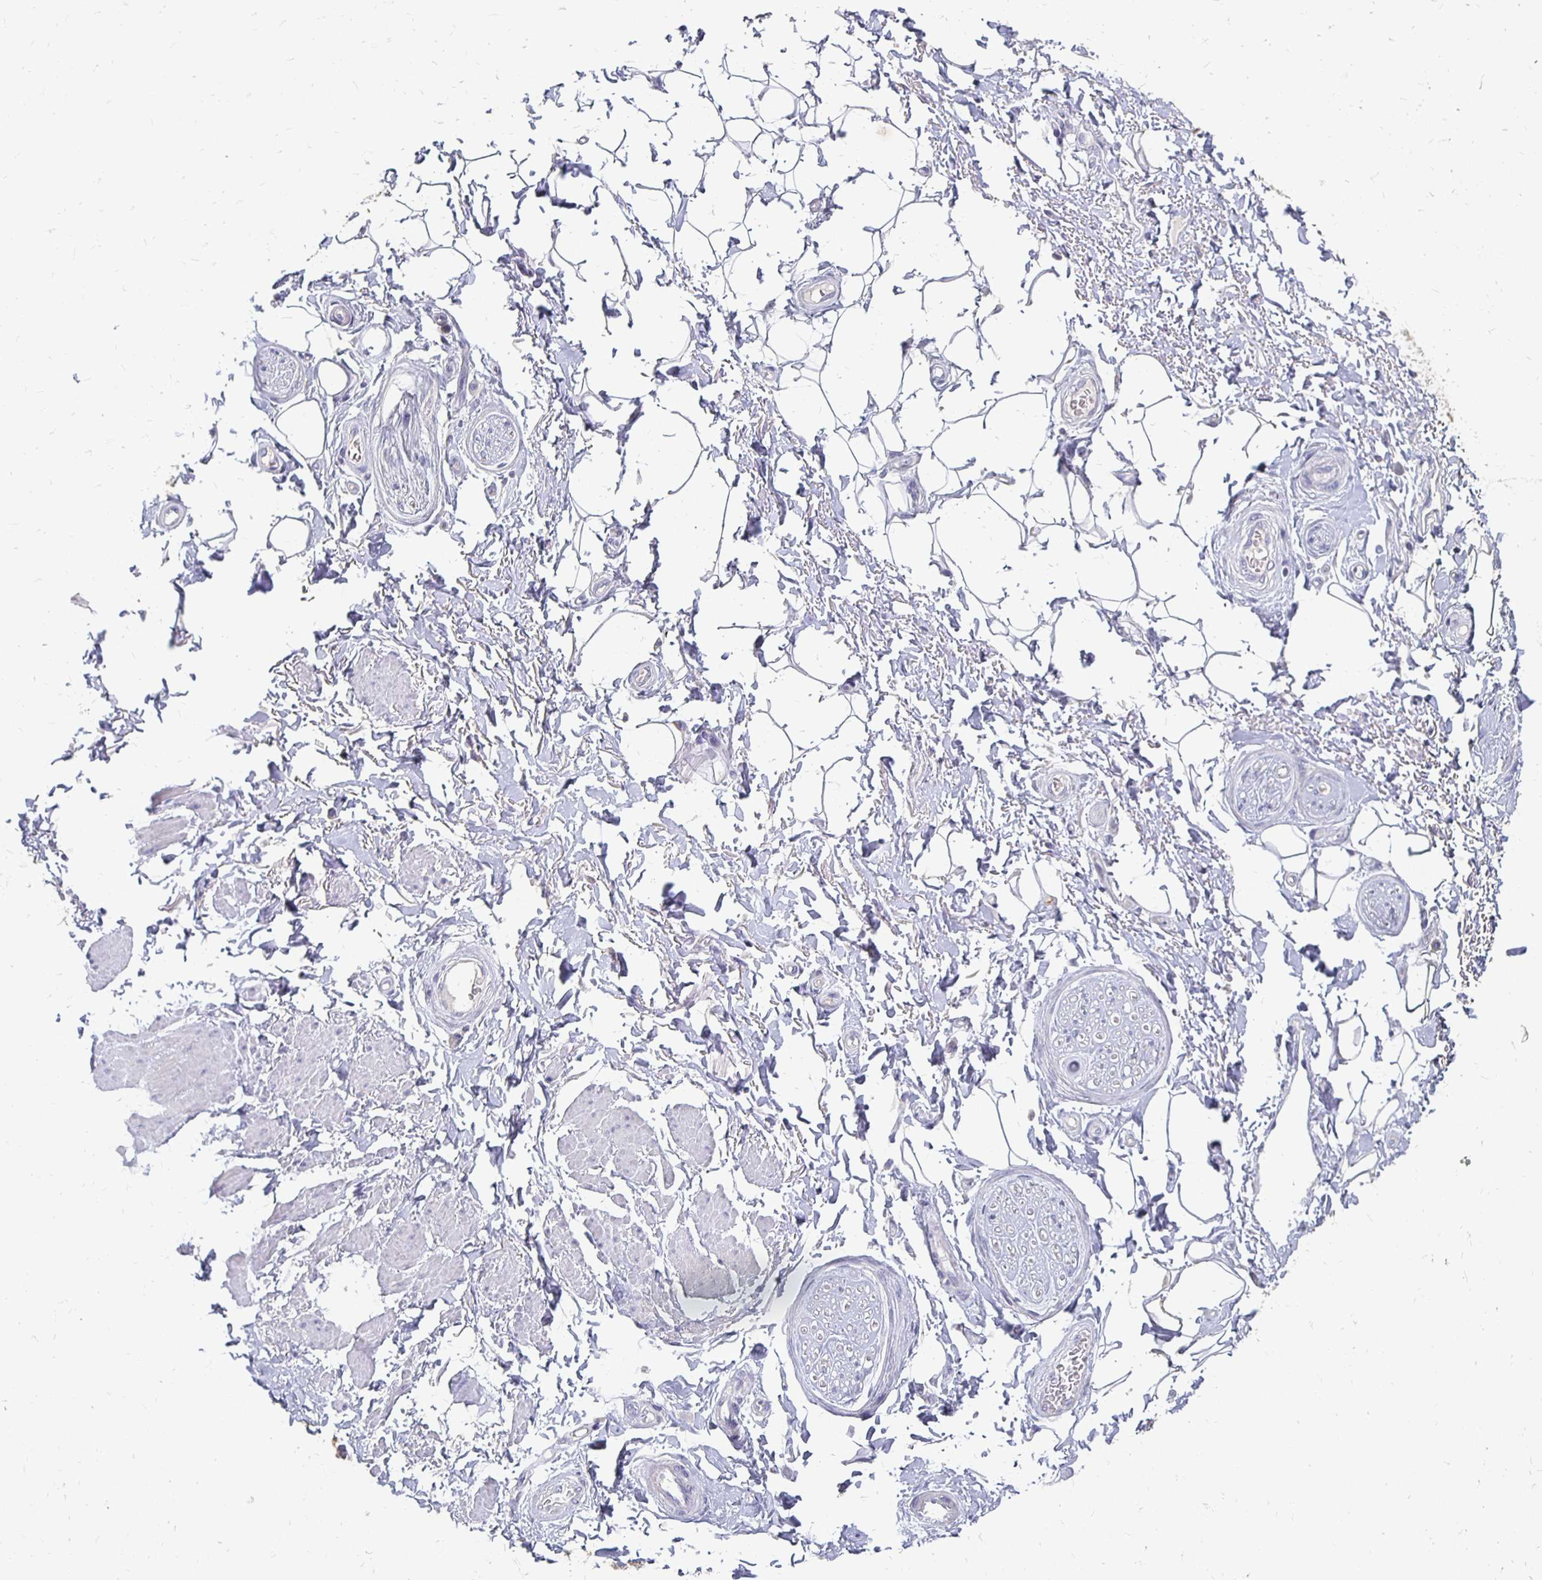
{"staining": {"intensity": "negative", "quantity": "none", "location": "none"}, "tissue": "adipose tissue", "cell_type": "Adipocytes", "image_type": "normal", "snomed": [{"axis": "morphology", "description": "Normal tissue, NOS"}, {"axis": "topography", "description": "Peripheral nerve tissue"}], "caption": "Micrograph shows no significant protein positivity in adipocytes of normal adipose tissue.", "gene": "FKRP", "patient": {"sex": "male", "age": 51}}